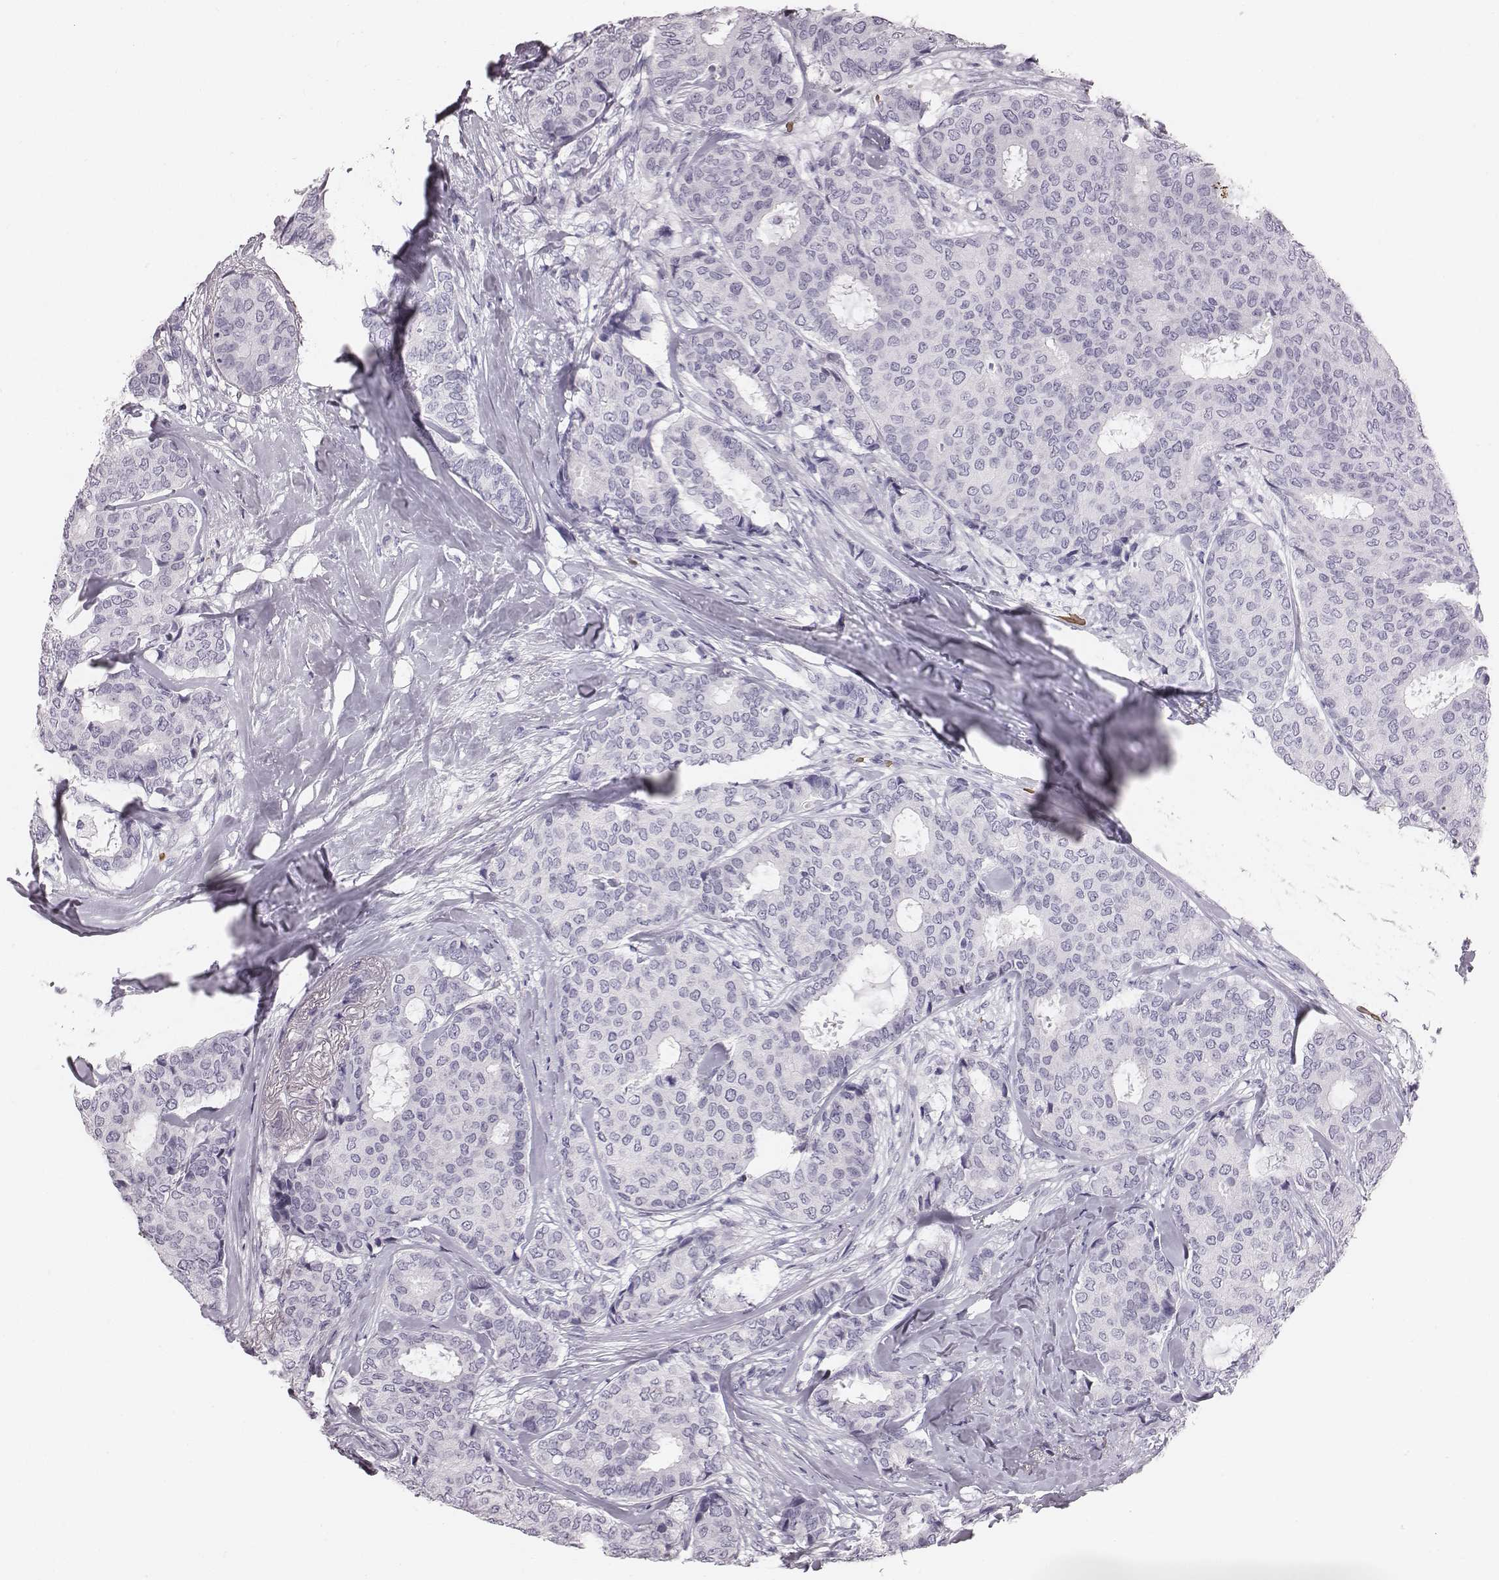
{"staining": {"intensity": "negative", "quantity": "none", "location": "none"}, "tissue": "breast cancer", "cell_type": "Tumor cells", "image_type": "cancer", "snomed": [{"axis": "morphology", "description": "Duct carcinoma"}, {"axis": "topography", "description": "Breast"}], "caption": "Immunohistochemistry of human breast cancer reveals no expression in tumor cells.", "gene": "HBZ", "patient": {"sex": "female", "age": 75}}